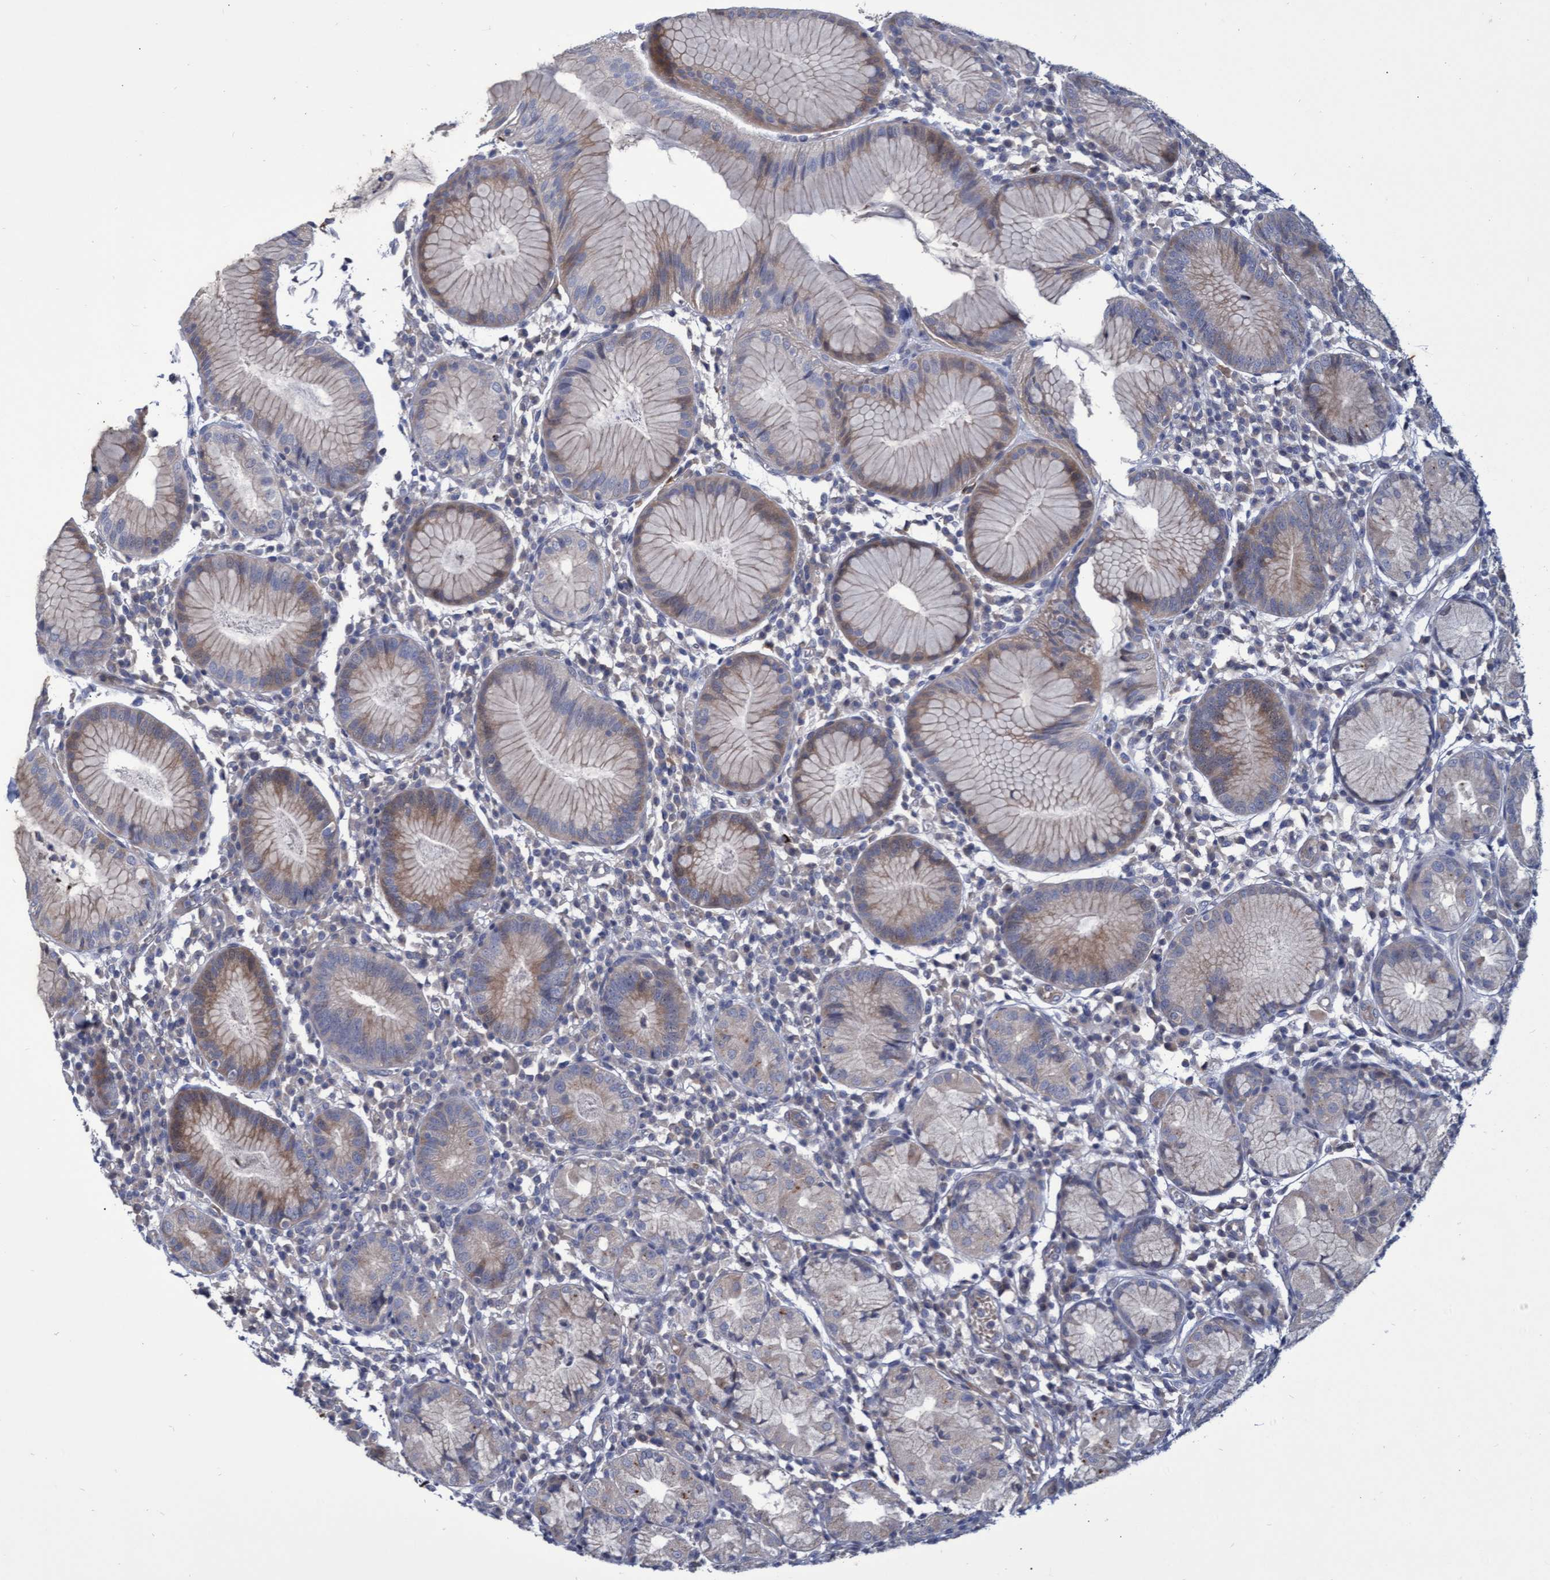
{"staining": {"intensity": "moderate", "quantity": "<25%", "location": "cytoplasmic/membranous"}, "tissue": "stomach", "cell_type": "Glandular cells", "image_type": "normal", "snomed": [{"axis": "morphology", "description": "Normal tissue, NOS"}, {"axis": "topography", "description": "Stomach"}, {"axis": "topography", "description": "Stomach, lower"}], "caption": "IHC photomicrograph of benign human stomach stained for a protein (brown), which reveals low levels of moderate cytoplasmic/membranous staining in about <25% of glandular cells.", "gene": "ABCF2", "patient": {"sex": "female", "age": 75}}